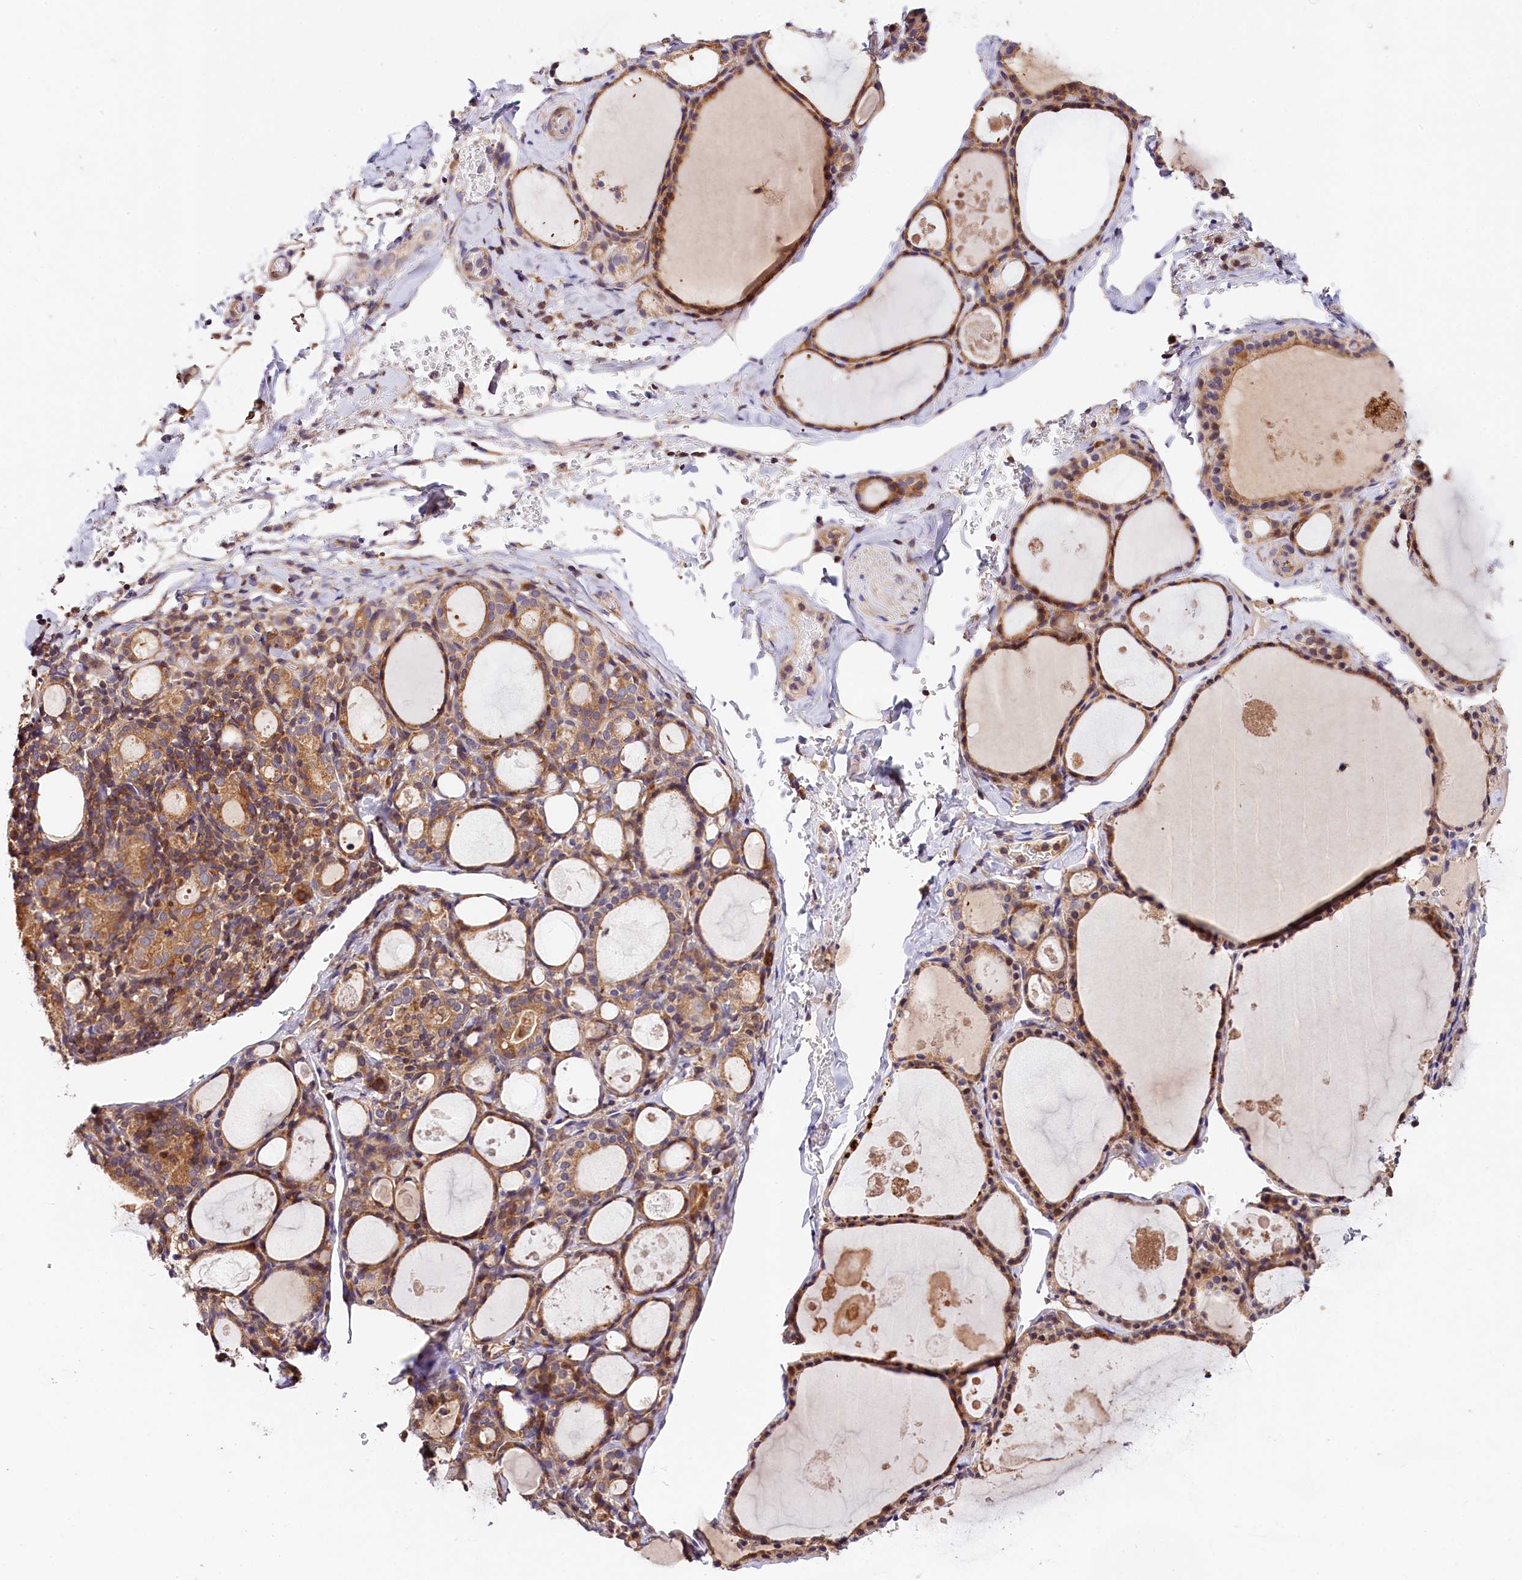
{"staining": {"intensity": "moderate", "quantity": ">75%", "location": "cytoplasmic/membranous"}, "tissue": "thyroid gland", "cell_type": "Glandular cells", "image_type": "normal", "snomed": [{"axis": "morphology", "description": "Normal tissue, NOS"}, {"axis": "topography", "description": "Thyroid gland"}], "caption": "Immunohistochemistry image of benign thyroid gland stained for a protein (brown), which shows medium levels of moderate cytoplasmic/membranous staining in approximately >75% of glandular cells.", "gene": "KPTN", "patient": {"sex": "male", "age": 56}}